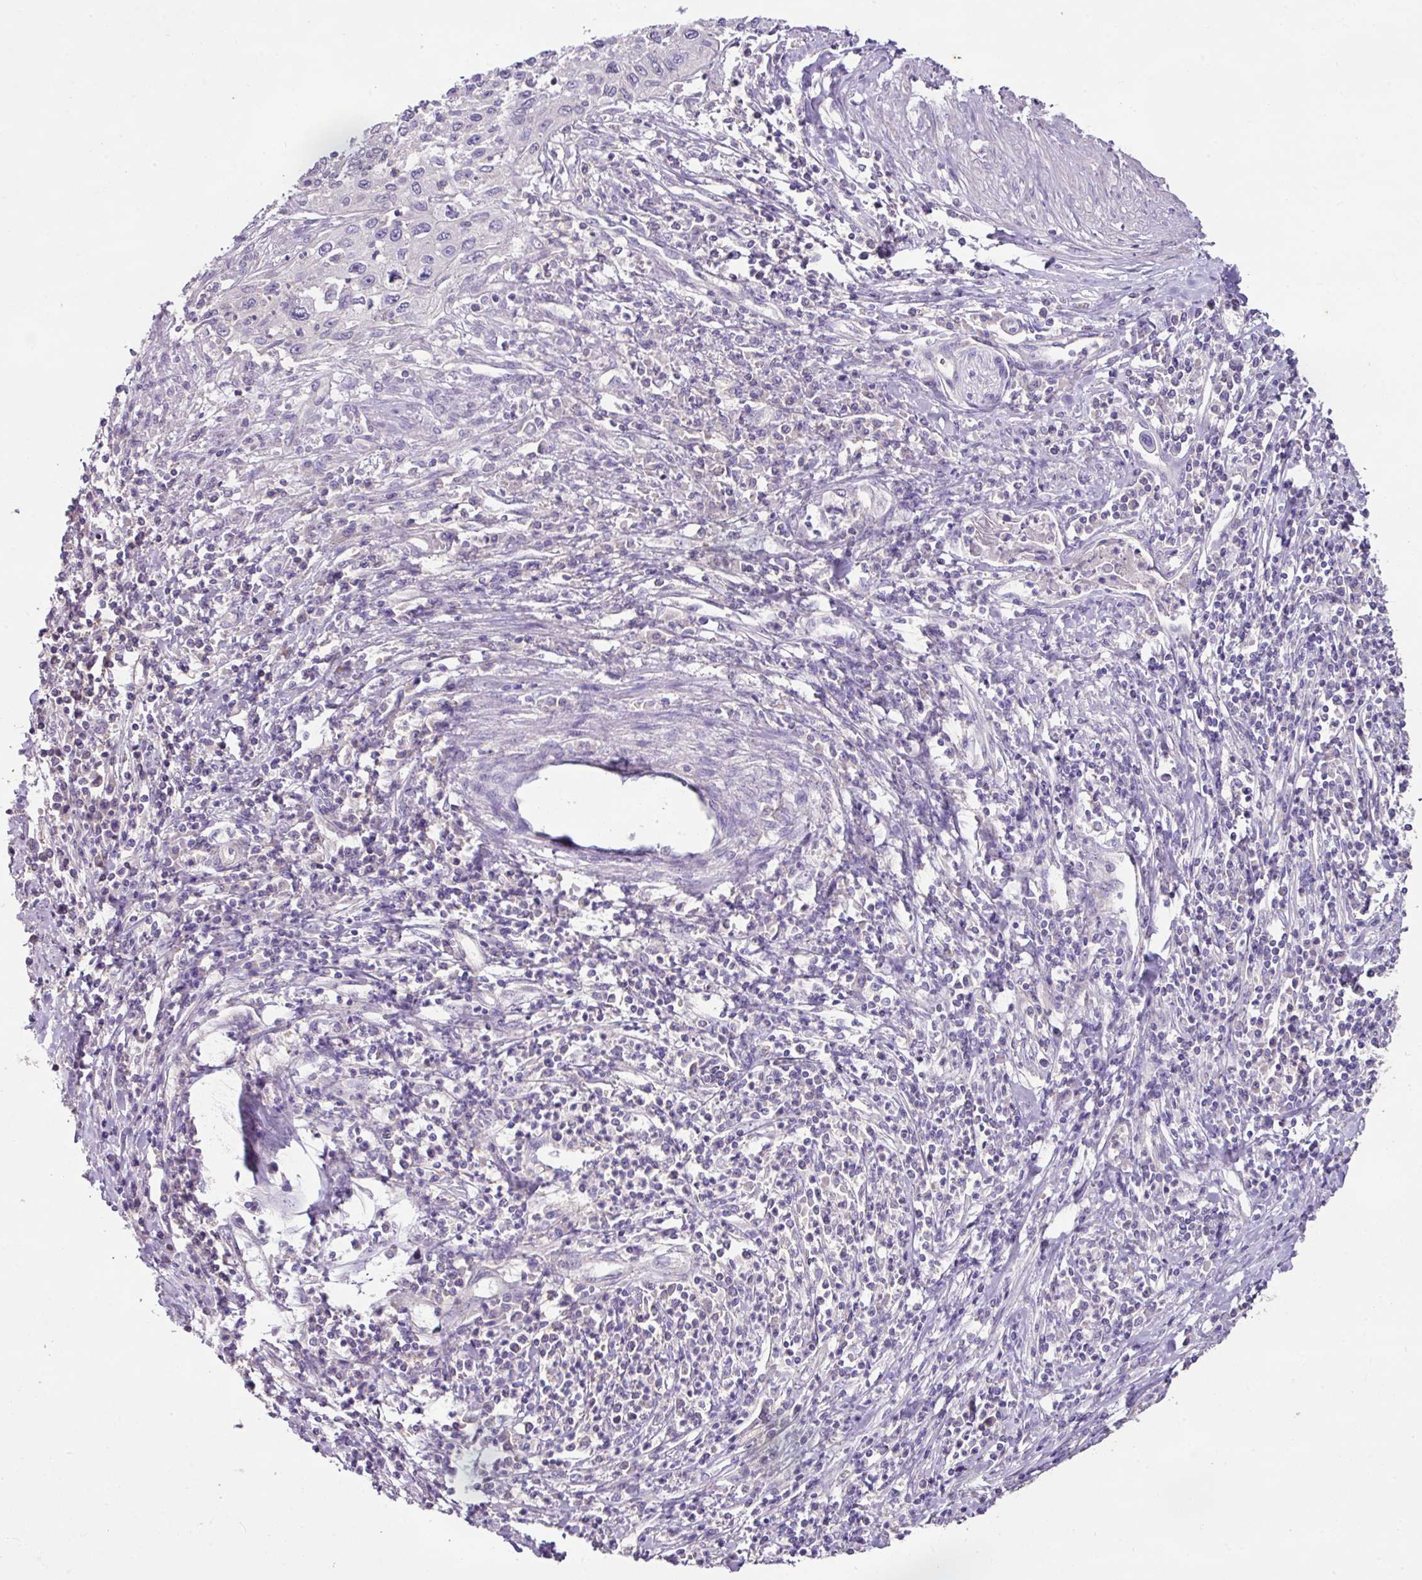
{"staining": {"intensity": "negative", "quantity": "none", "location": "none"}, "tissue": "cervical cancer", "cell_type": "Tumor cells", "image_type": "cancer", "snomed": [{"axis": "morphology", "description": "Squamous cell carcinoma, NOS"}, {"axis": "topography", "description": "Cervix"}], "caption": "Histopathology image shows no protein staining in tumor cells of cervical squamous cell carcinoma tissue.", "gene": "AGR3", "patient": {"sex": "female", "age": 32}}